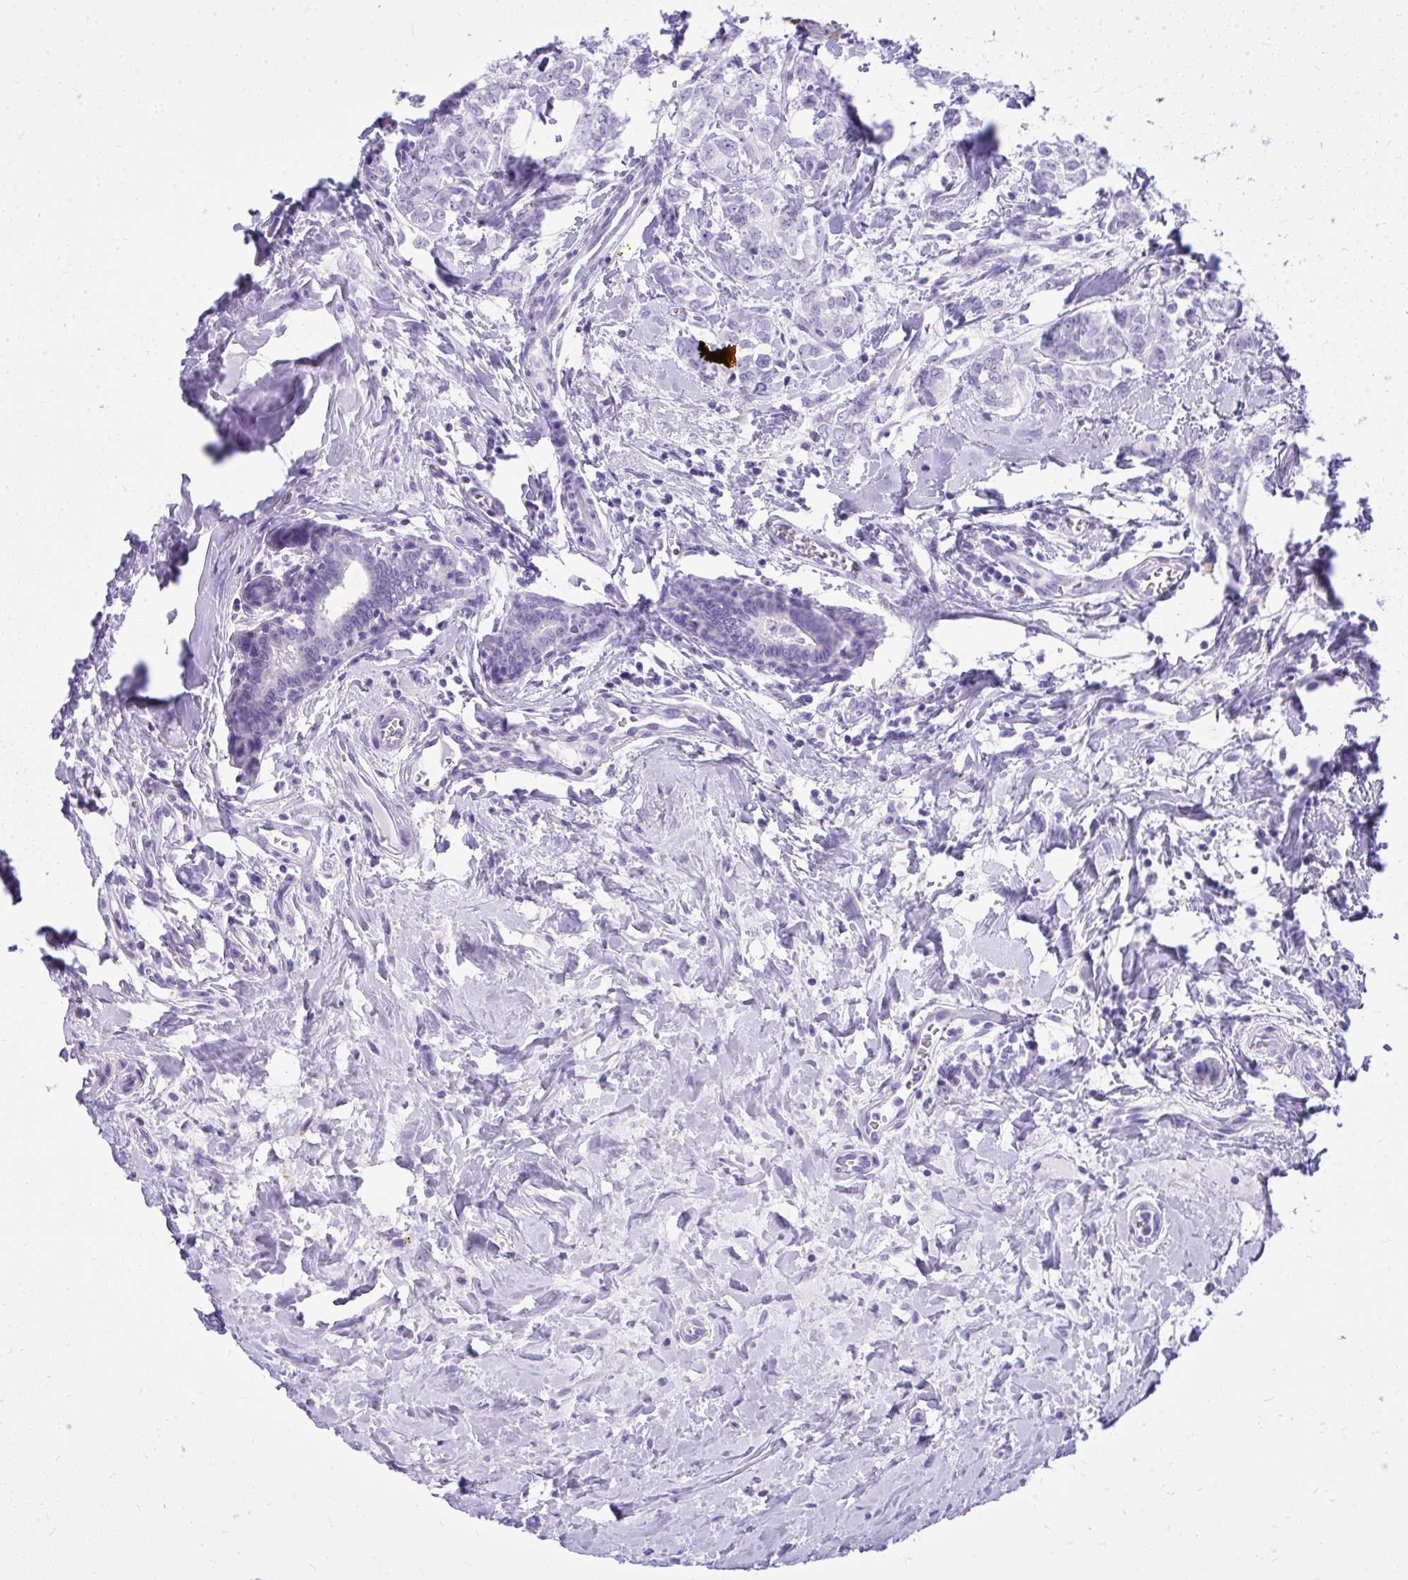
{"staining": {"intensity": "negative", "quantity": "none", "location": "none"}, "tissue": "breast cancer", "cell_type": "Tumor cells", "image_type": "cancer", "snomed": [{"axis": "morphology", "description": "Duct carcinoma"}, {"axis": "topography", "description": "Breast"}], "caption": "DAB immunohistochemical staining of breast cancer (infiltrating ductal carcinoma) demonstrates no significant expression in tumor cells. The staining is performed using DAB (3,3'-diaminobenzidine) brown chromogen with nuclei counter-stained in using hematoxylin.", "gene": "RALYL", "patient": {"sex": "female", "age": 61}}